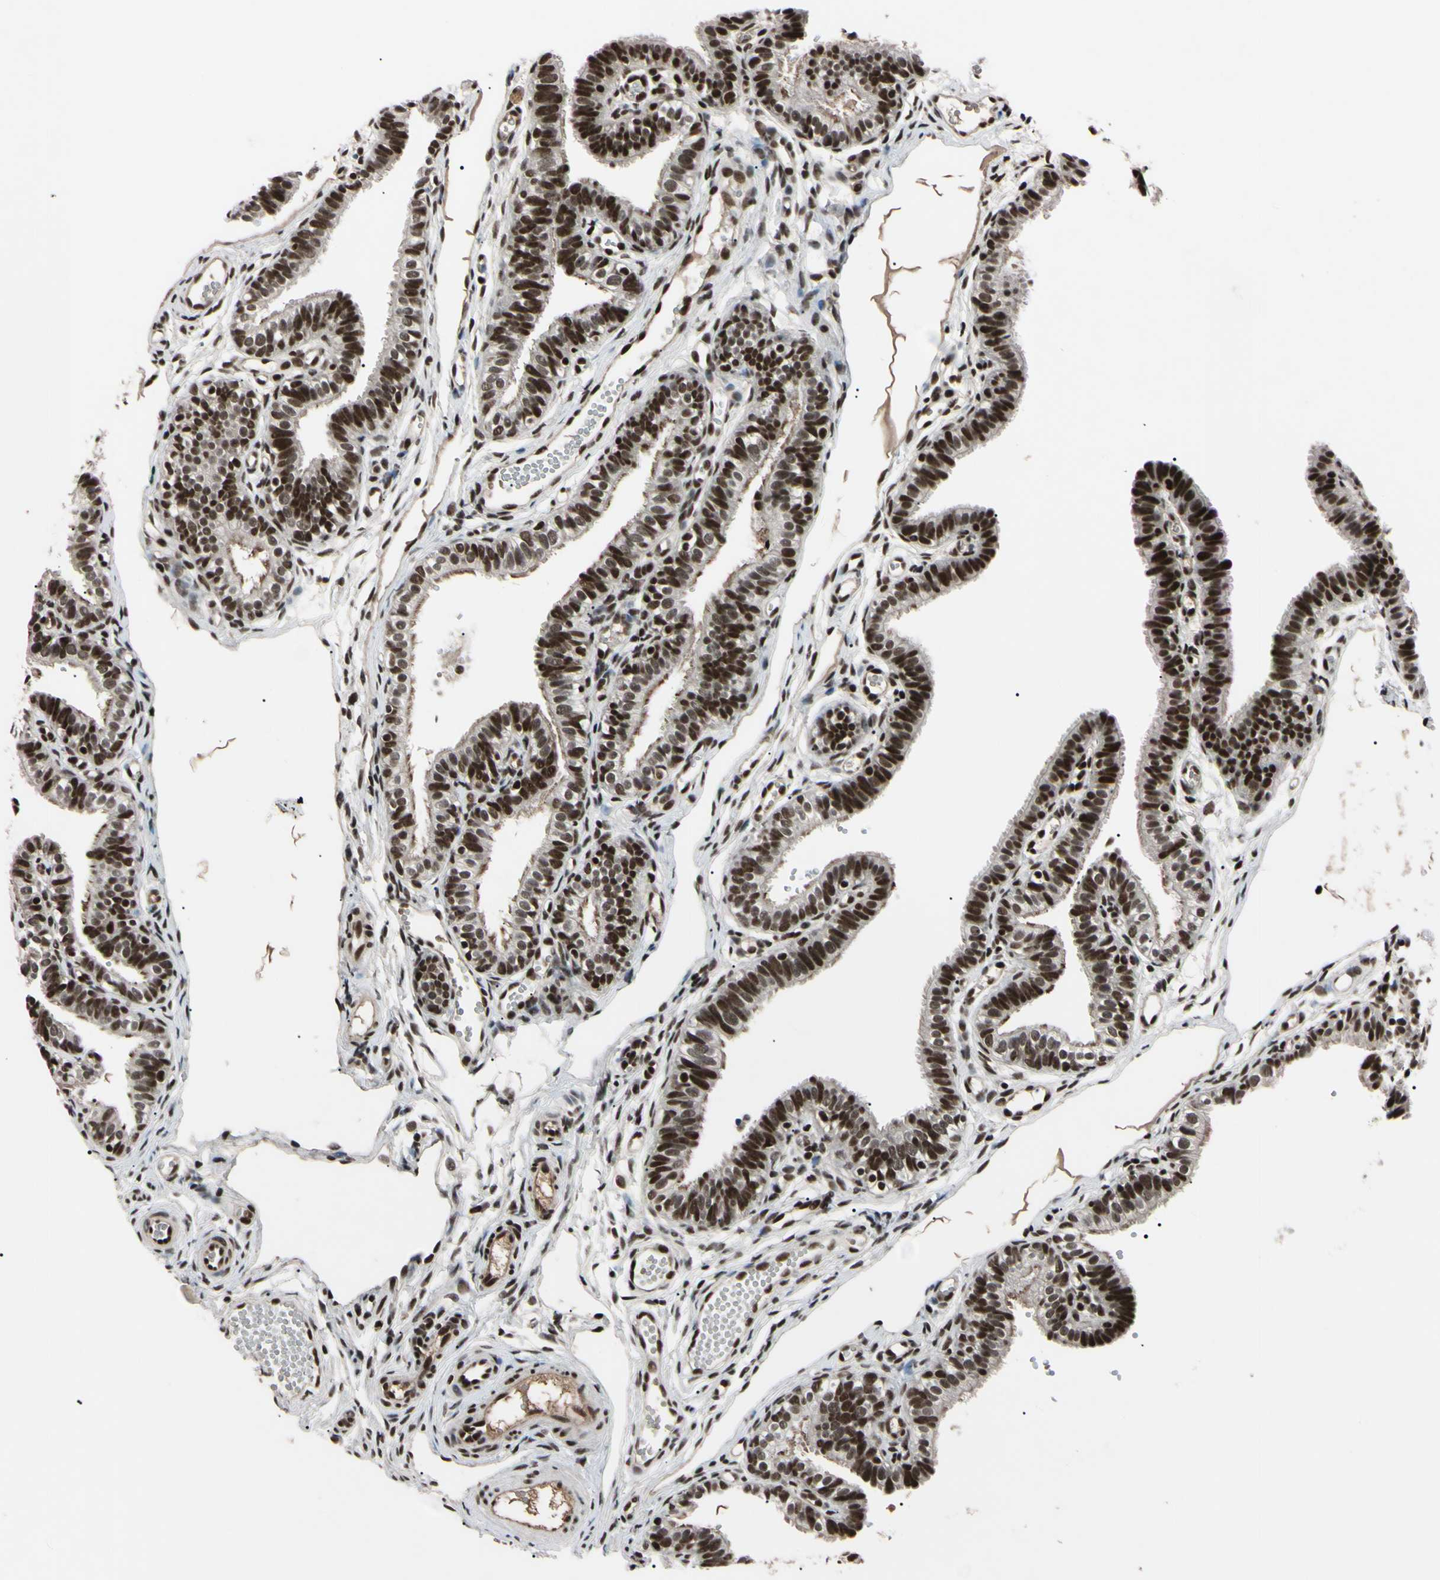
{"staining": {"intensity": "moderate", "quantity": "25%-75%", "location": "nuclear"}, "tissue": "fallopian tube", "cell_type": "Glandular cells", "image_type": "normal", "snomed": [{"axis": "morphology", "description": "Normal tissue, NOS"}, {"axis": "topography", "description": "Fallopian tube"}, {"axis": "topography", "description": "Placenta"}], "caption": "High-magnification brightfield microscopy of benign fallopian tube stained with DAB (3,3'-diaminobenzidine) (brown) and counterstained with hematoxylin (blue). glandular cells exhibit moderate nuclear staining is identified in approximately25%-75% of cells.", "gene": "YY1", "patient": {"sex": "female", "age": 34}}